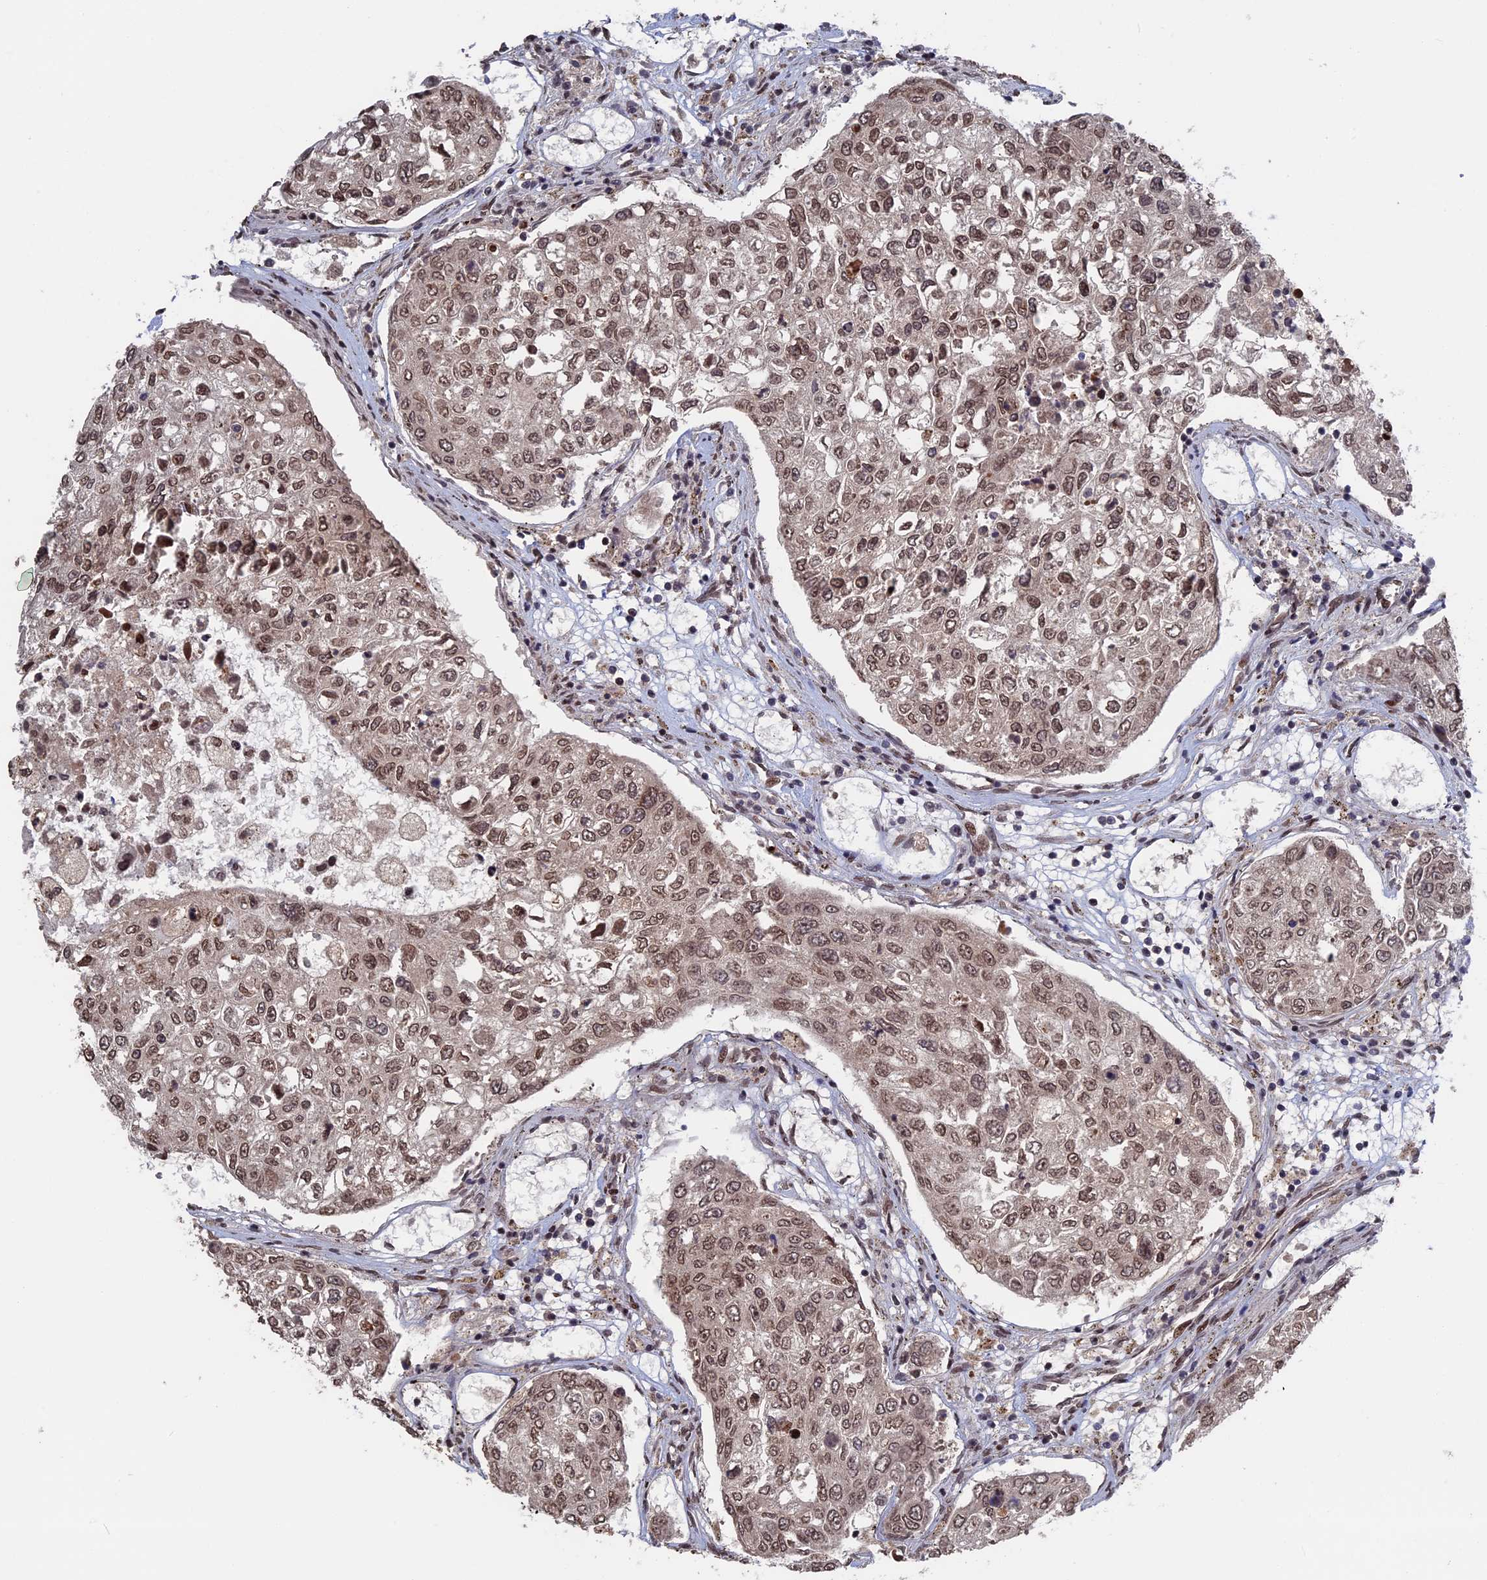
{"staining": {"intensity": "moderate", "quantity": ">75%", "location": "nuclear"}, "tissue": "urothelial cancer", "cell_type": "Tumor cells", "image_type": "cancer", "snomed": [{"axis": "morphology", "description": "Urothelial carcinoma, High grade"}, {"axis": "topography", "description": "Lymph node"}, {"axis": "topography", "description": "Urinary bladder"}], "caption": "Protein staining shows moderate nuclear positivity in approximately >75% of tumor cells in urothelial cancer.", "gene": "NR2C2AP", "patient": {"sex": "male", "age": 51}}